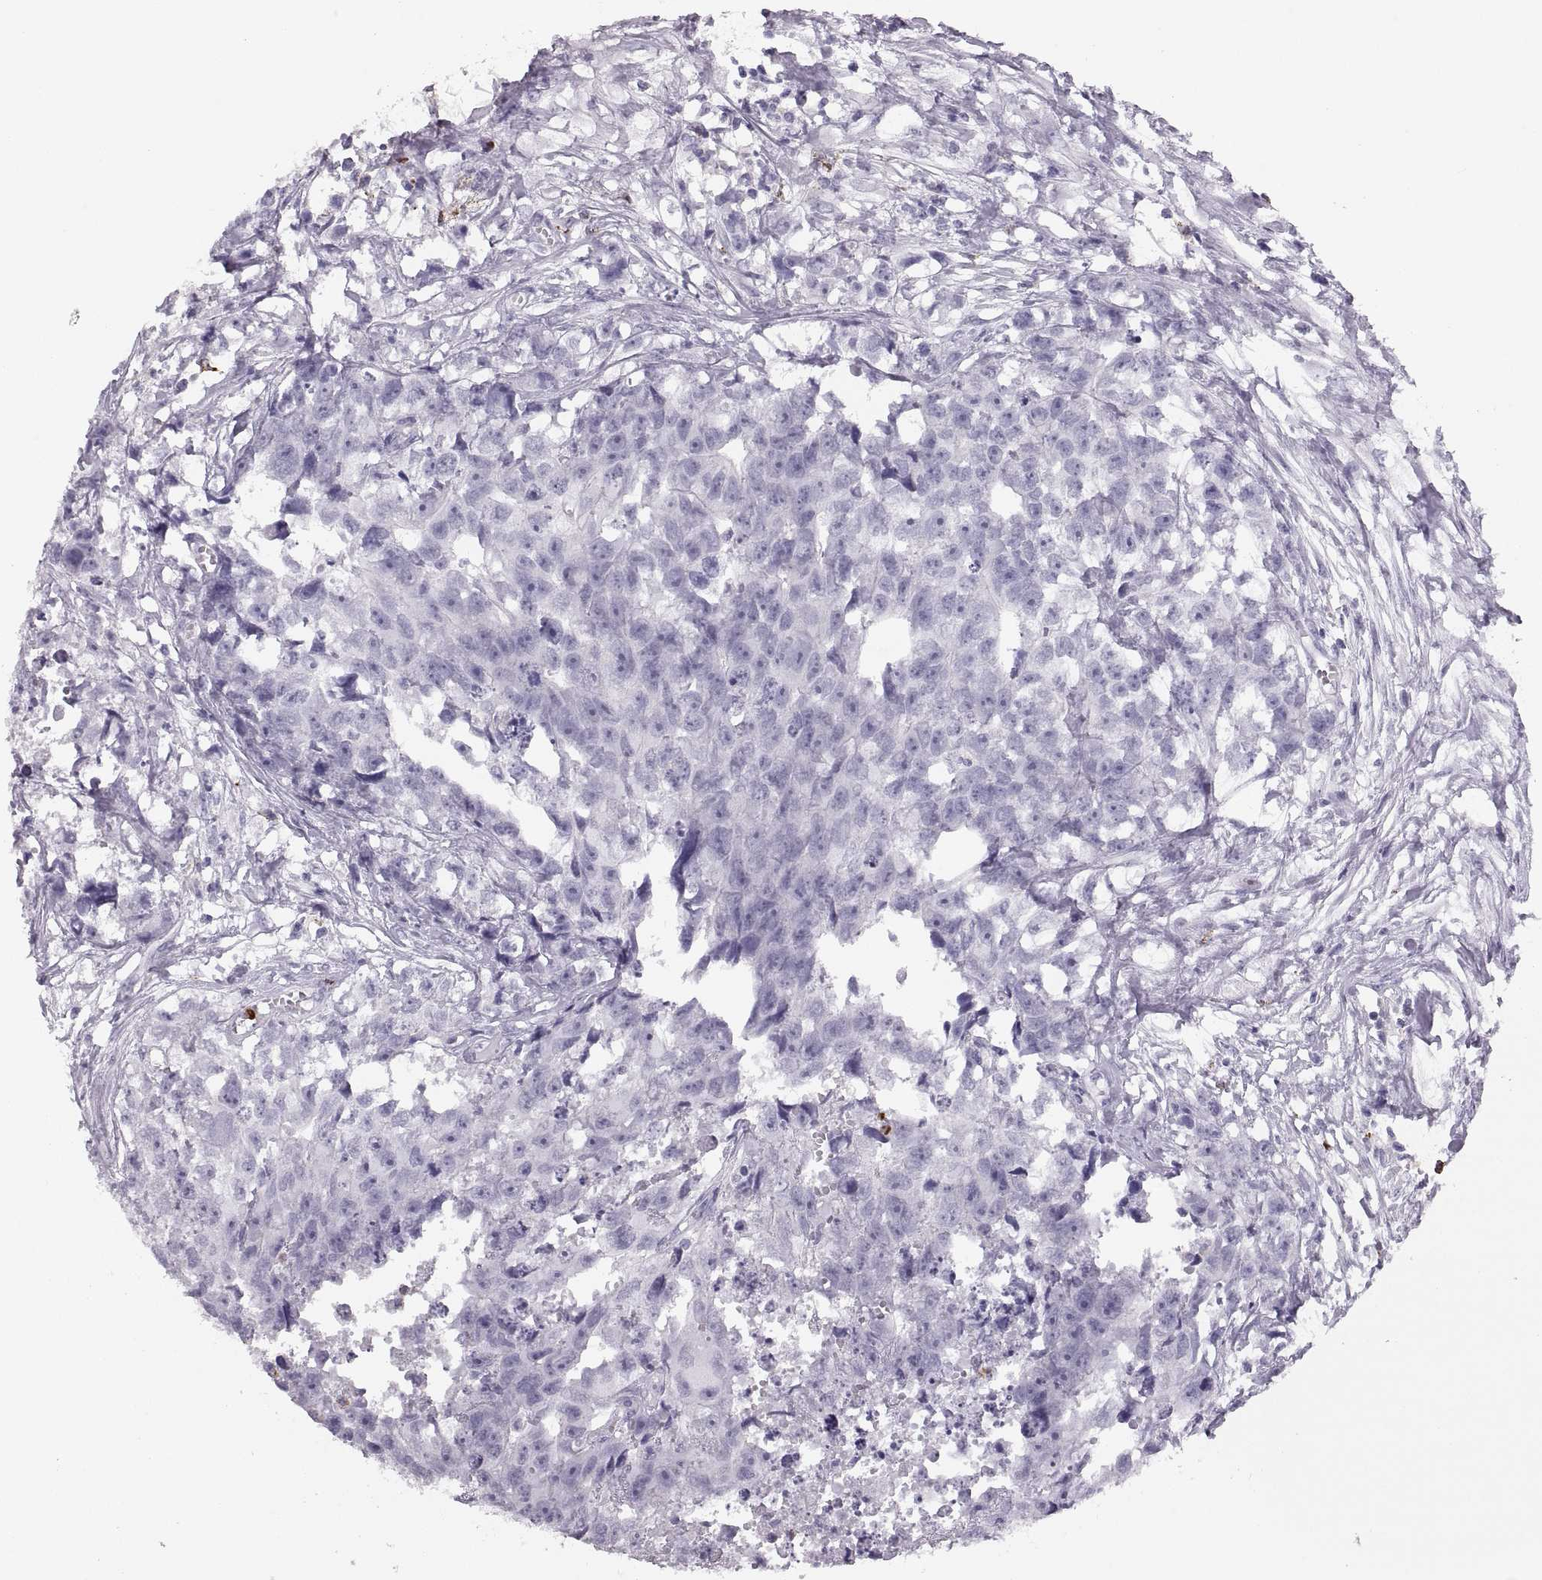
{"staining": {"intensity": "negative", "quantity": "none", "location": "none"}, "tissue": "testis cancer", "cell_type": "Tumor cells", "image_type": "cancer", "snomed": [{"axis": "morphology", "description": "Carcinoma, Embryonal, NOS"}, {"axis": "morphology", "description": "Teratoma, malignant, NOS"}, {"axis": "topography", "description": "Testis"}], "caption": "IHC photomicrograph of neoplastic tissue: testis embryonal carcinoma stained with DAB demonstrates no significant protein expression in tumor cells. (DAB immunohistochemistry (IHC), high magnification).", "gene": "MILR1", "patient": {"sex": "male", "age": 44}}